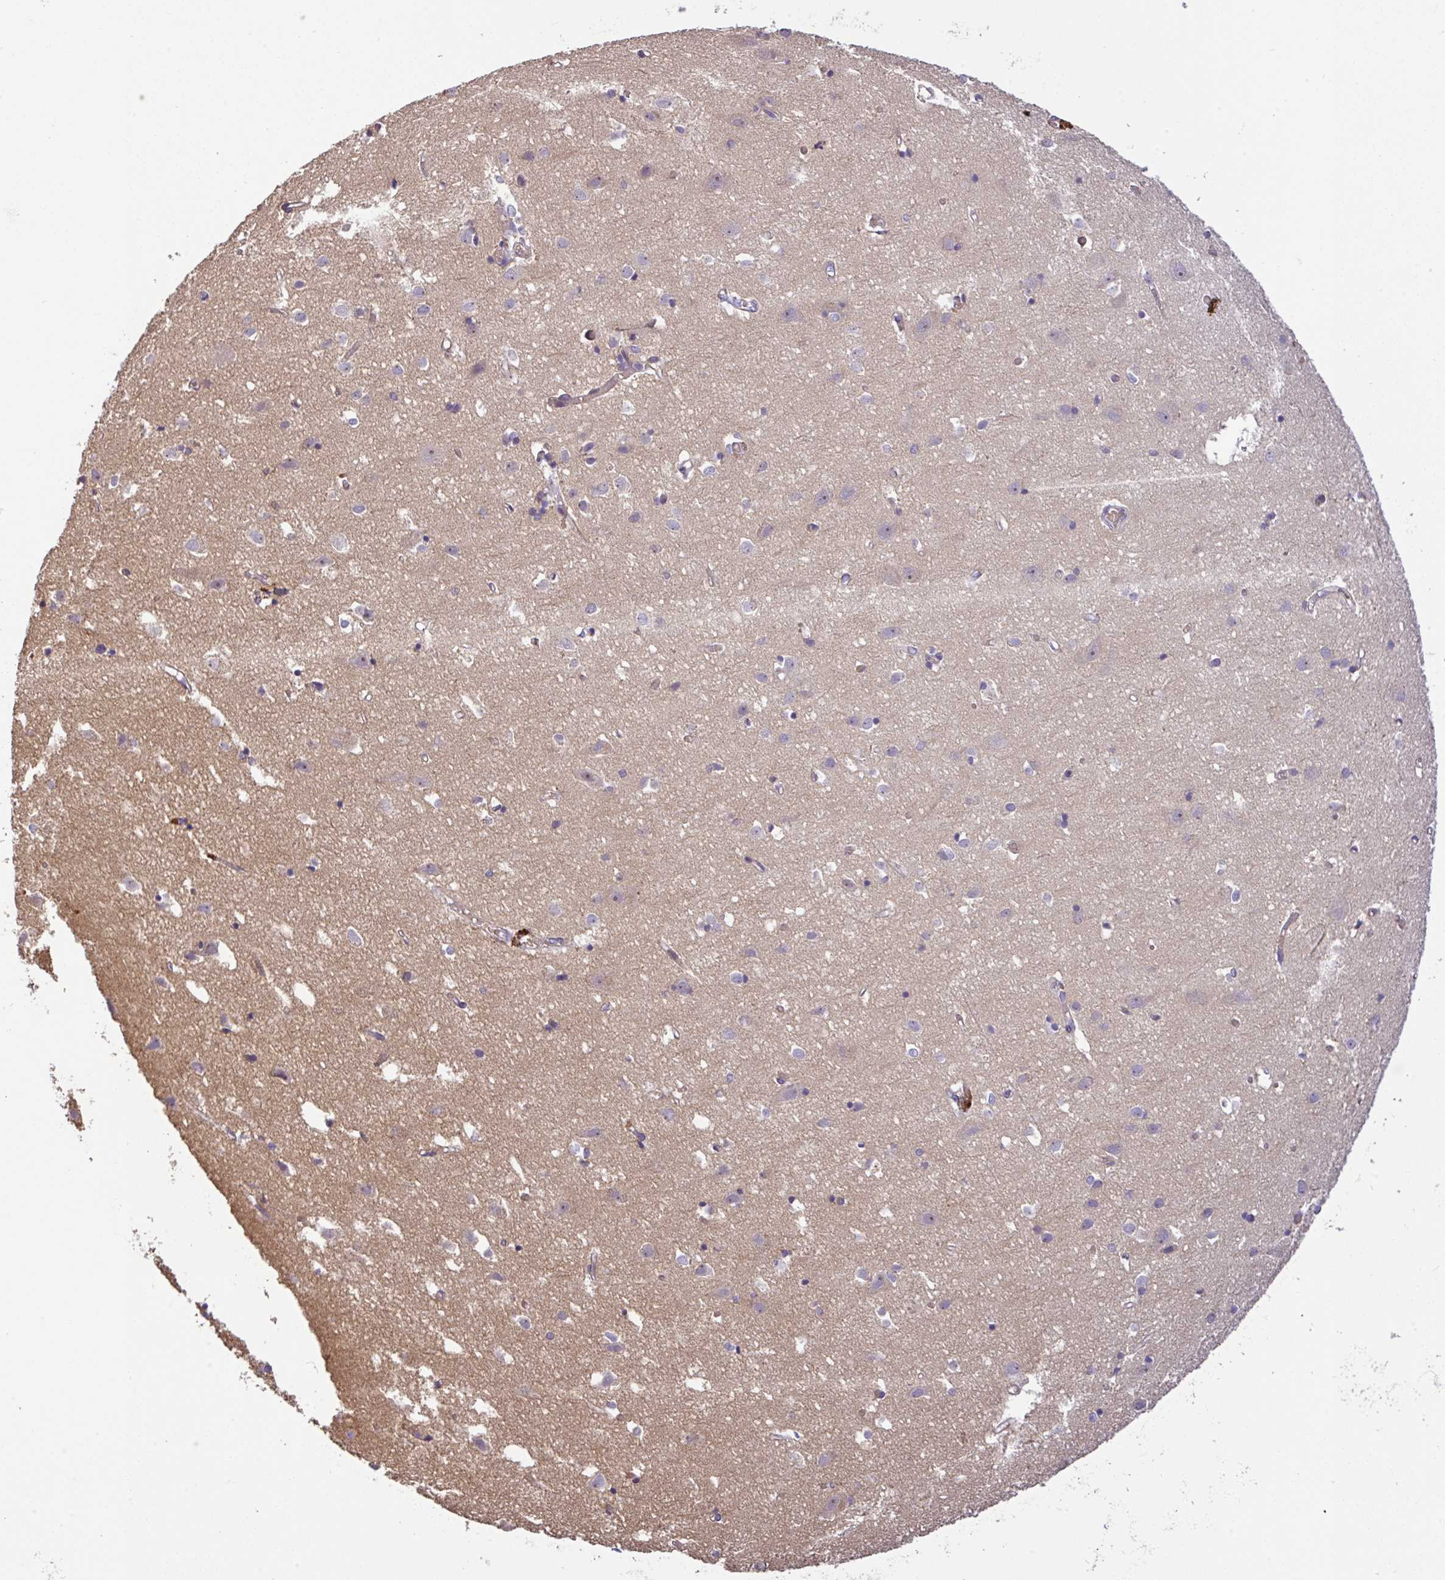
{"staining": {"intensity": "weak", "quantity": "<25%", "location": "cytoplasmic/membranous"}, "tissue": "cerebral cortex", "cell_type": "Endothelial cells", "image_type": "normal", "snomed": [{"axis": "morphology", "description": "Normal tissue, NOS"}, {"axis": "topography", "description": "Cerebral cortex"}], "caption": "Immunohistochemistry photomicrograph of unremarkable human cerebral cortex stained for a protein (brown), which reveals no expression in endothelial cells.", "gene": "C1QTNF9B", "patient": {"sex": "male", "age": 70}}